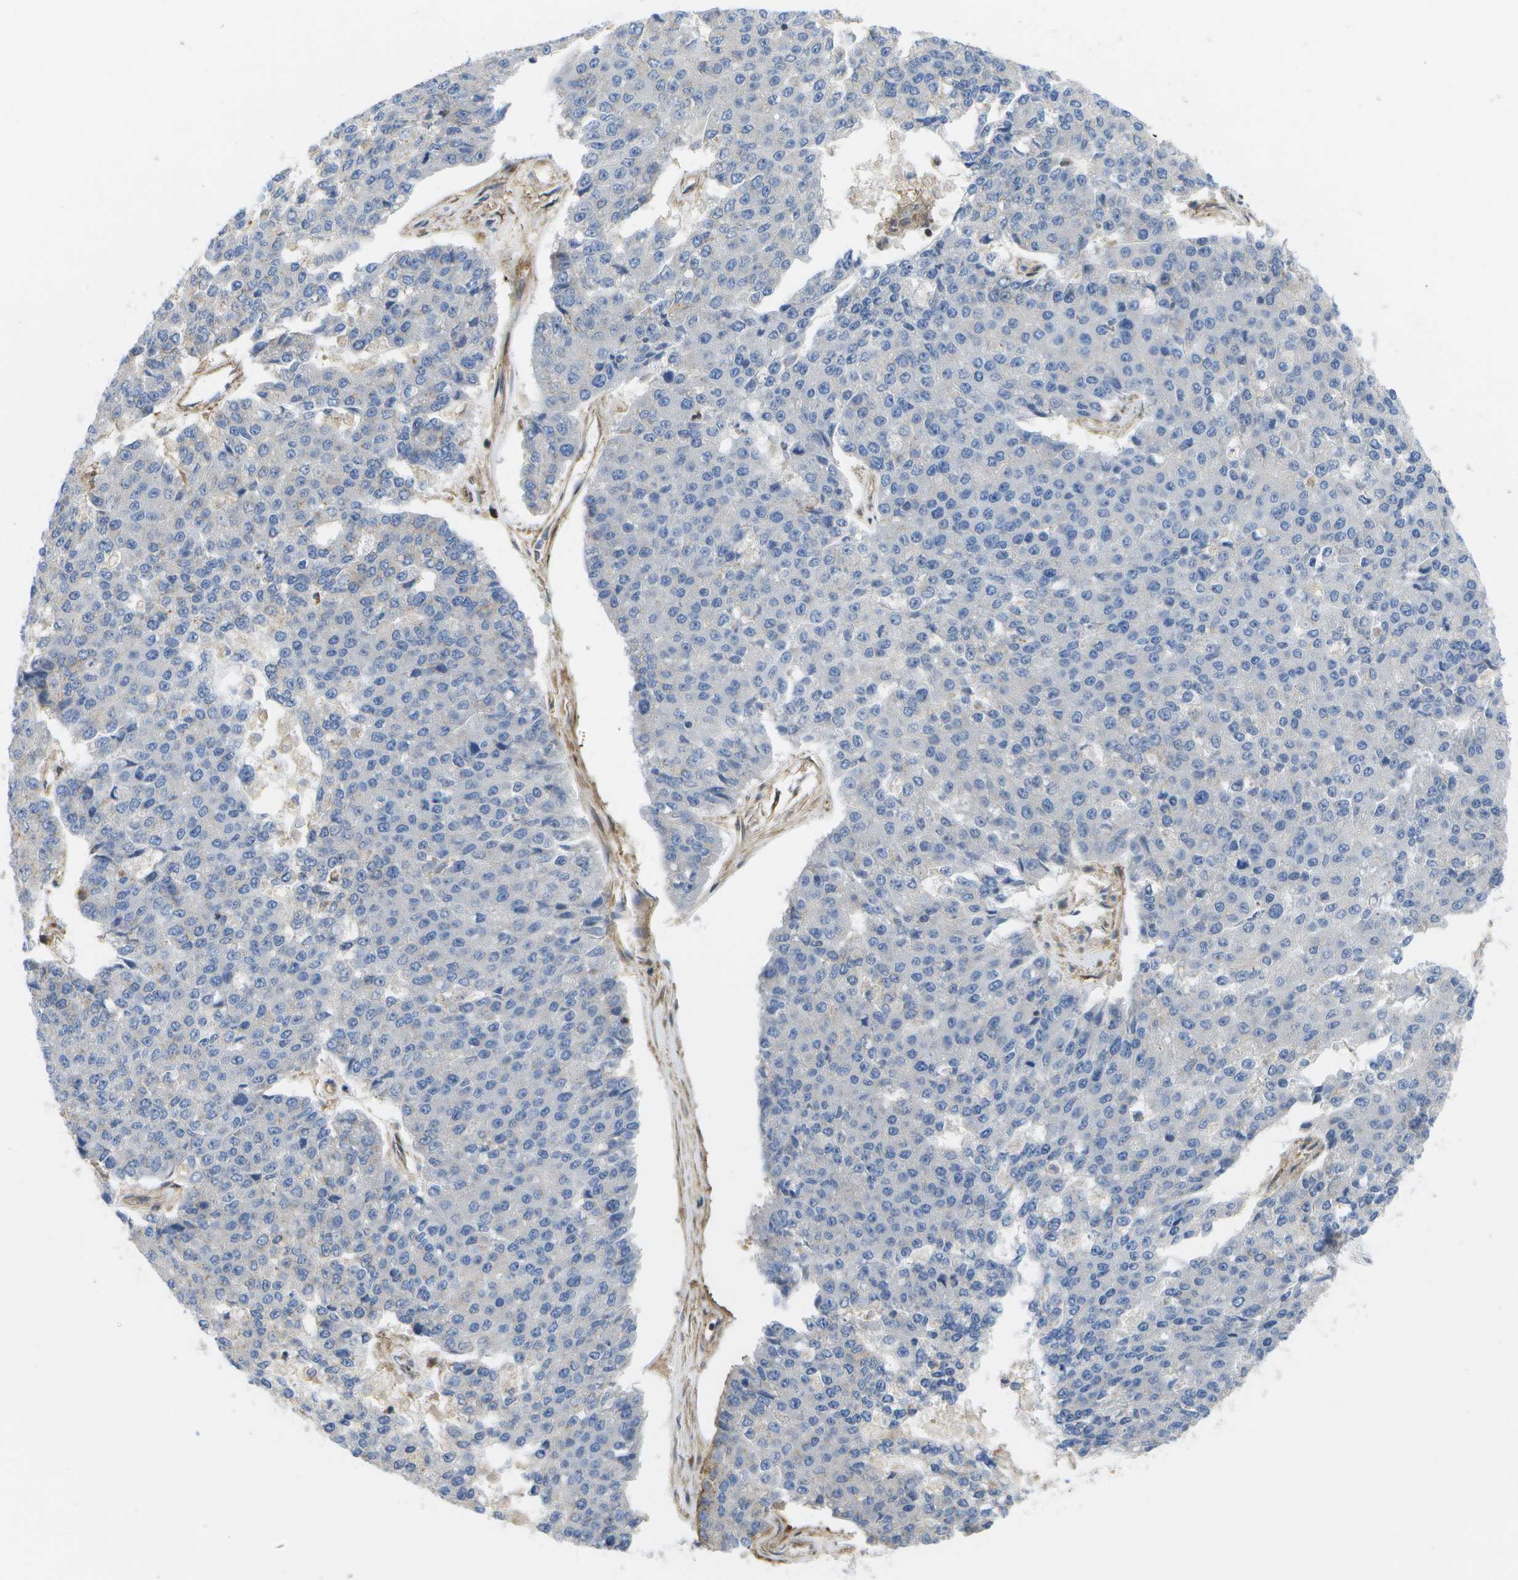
{"staining": {"intensity": "negative", "quantity": "none", "location": "none"}, "tissue": "pancreatic cancer", "cell_type": "Tumor cells", "image_type": "cancer", "snomed": [{"axis": "morphology", "description": "Adenocarcinoma, NOS"}, {"axis": "topography", "description": "Pancreas"}], "caption": "Image shows no protein staining in tumor cells of adenocarcinoma (pancreatic) tissue.", "gene": "BST2", "patient": {"sex": "male", "age": 50}}